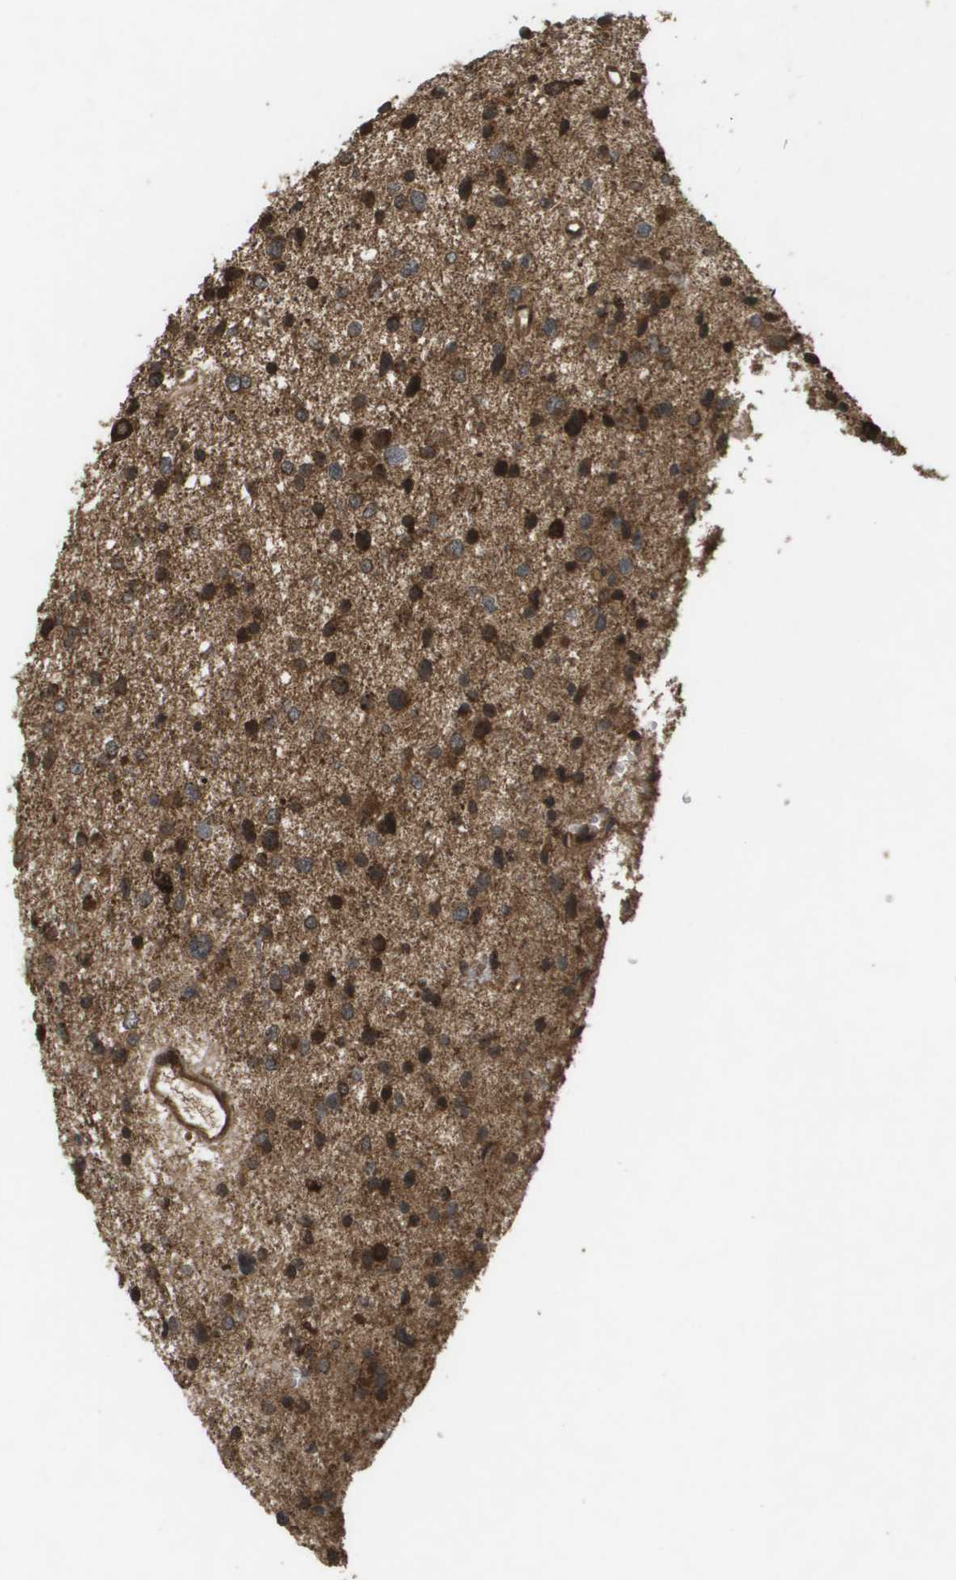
{"staining": {"intensity": "strong", "quantity": ">75%", "location": "cytoplasmic/membranous,nuclear"}, "tissue": "glioma", "cell_type": "Tumor cells", "image_type": "cancer", "snomed": [{"axis": "morphology", "description": "Glioma, malignant, Low grade"}, {"axis": "topography", "description": "Brain"}], "caption": "Human malignant glioma (low-grade) stained for a protein (brown) displays strong cytoplasmic/membranous and nuclear positive positivity in approximately >75% of tumor cells.", "gene": "KIF11", "patient": {"sex": "female", "age": 37}}